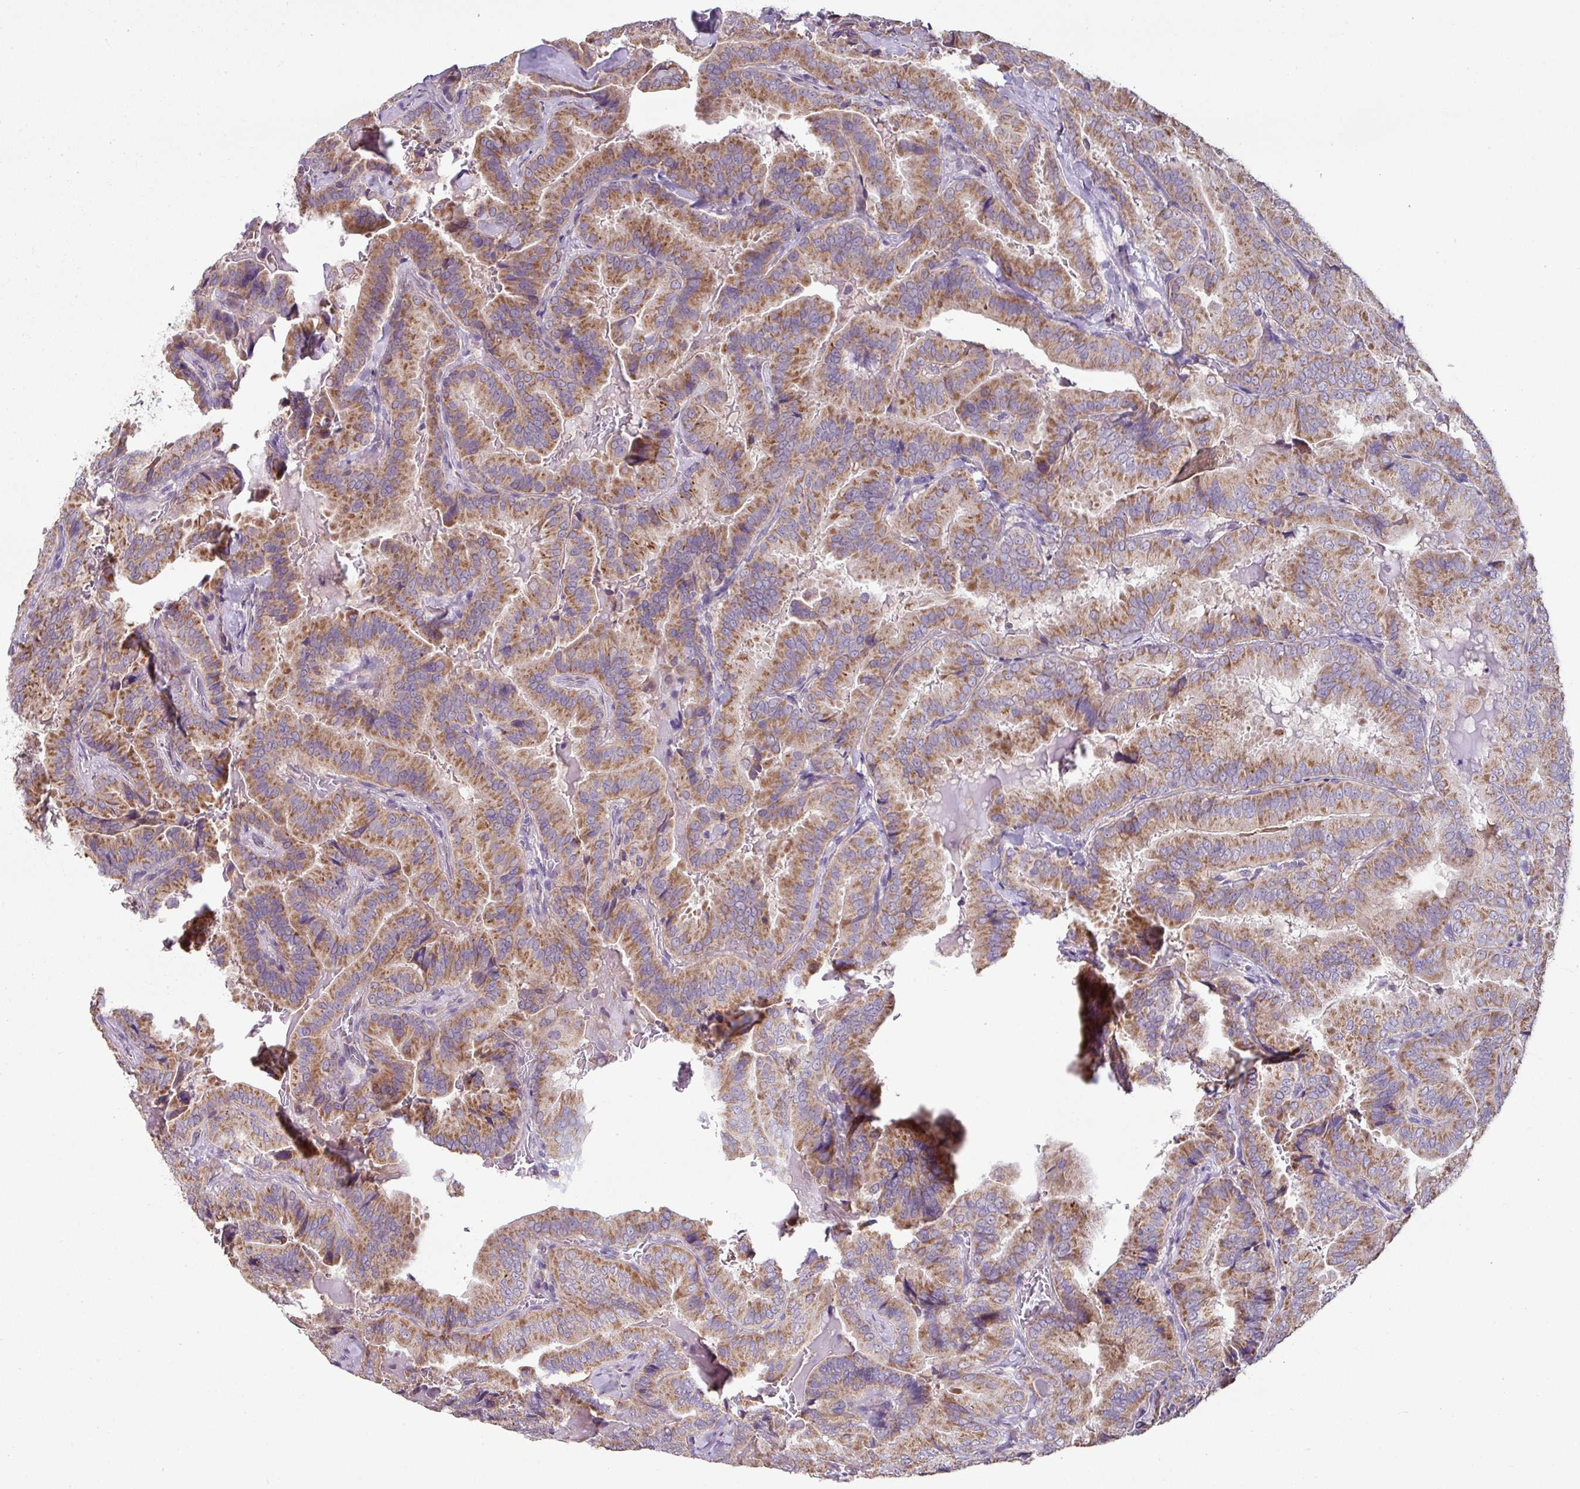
{"staining": {"intensity": "moderate", "quantity": ">75%", "location": "cytoplasmic/membranous"}, "tissue": "thyroid cancer", "cell_type": "Tumor cells", "image_type": "cancer", "snomed": [{"axis": "morphology", "description": "Papillary adenocarcinoma, NOS"}, {"axis": "topography", "description": "Thyroid gland"}], "caption": "Protein expression analysis of human thyroid cancer reveals moderate cytoplasmic/membranous expression in approximately >75% of tumor cells.", "gene": "LRRC9", "patient": {"sex": "male", "age": 61}}